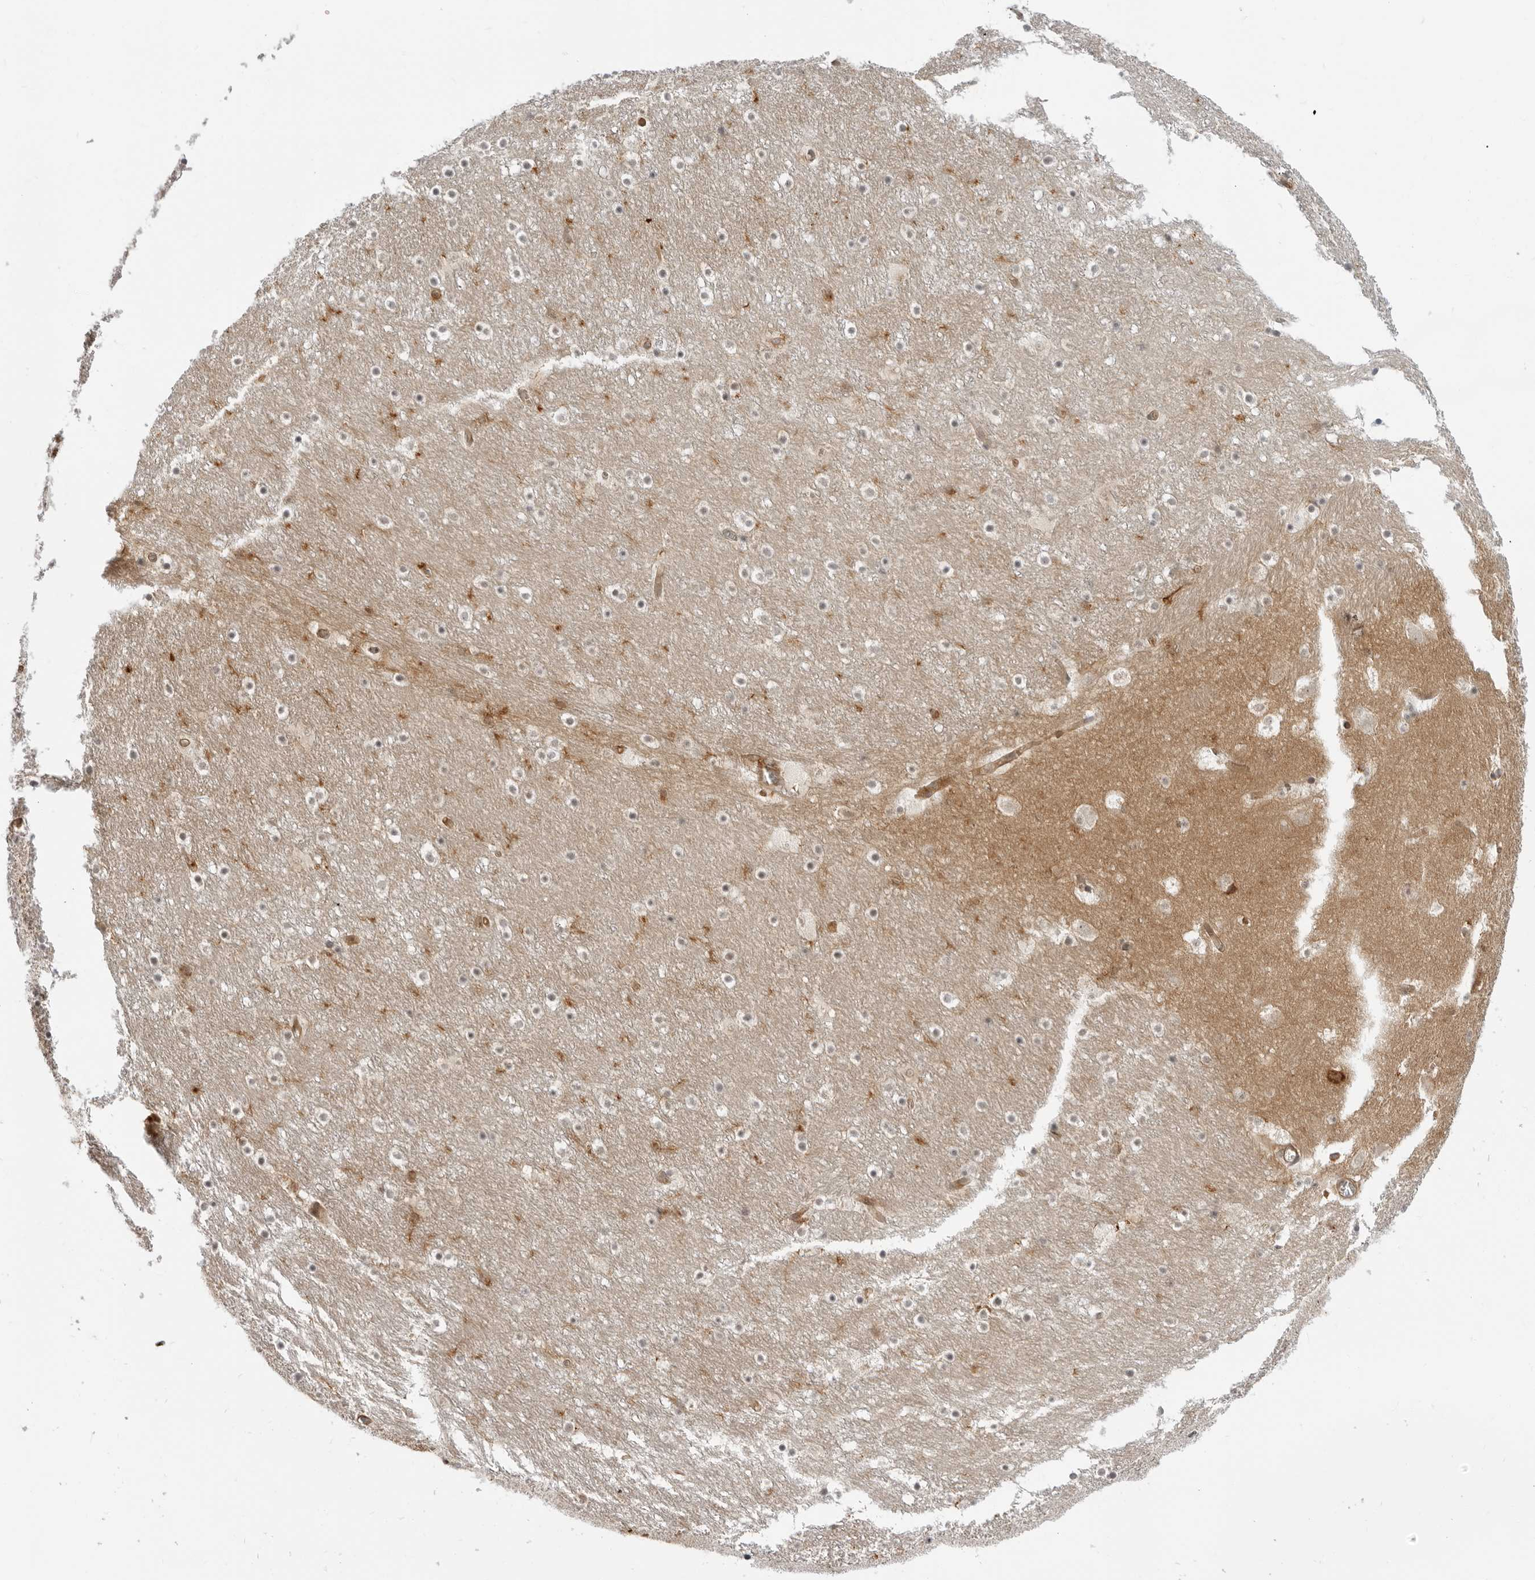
{"staining": {"intensity": "moderate", "quantity": "<25%", "location": "cytoplasmic/membranous"}, "tissue": "caudate", "cell_type": "Glial cells", "image_type": "normal", "snomed": [{"axis": "morphology", "description": "Normal tissue, NOS"}, {"axis": "topography", "description": "Lateral ventricle wall"}], "caption": "Protein expression analysis of unremarkable caudate shows moderate cytoplasmic/membranous positivity in approximately <25% of glial cells. (DAB (3,3'-diaminobenzidine) IHC with brightfield microscopy, high magnification).", "gene": "SRGAP2", "patient": {"sex": "male", "age": 45}}